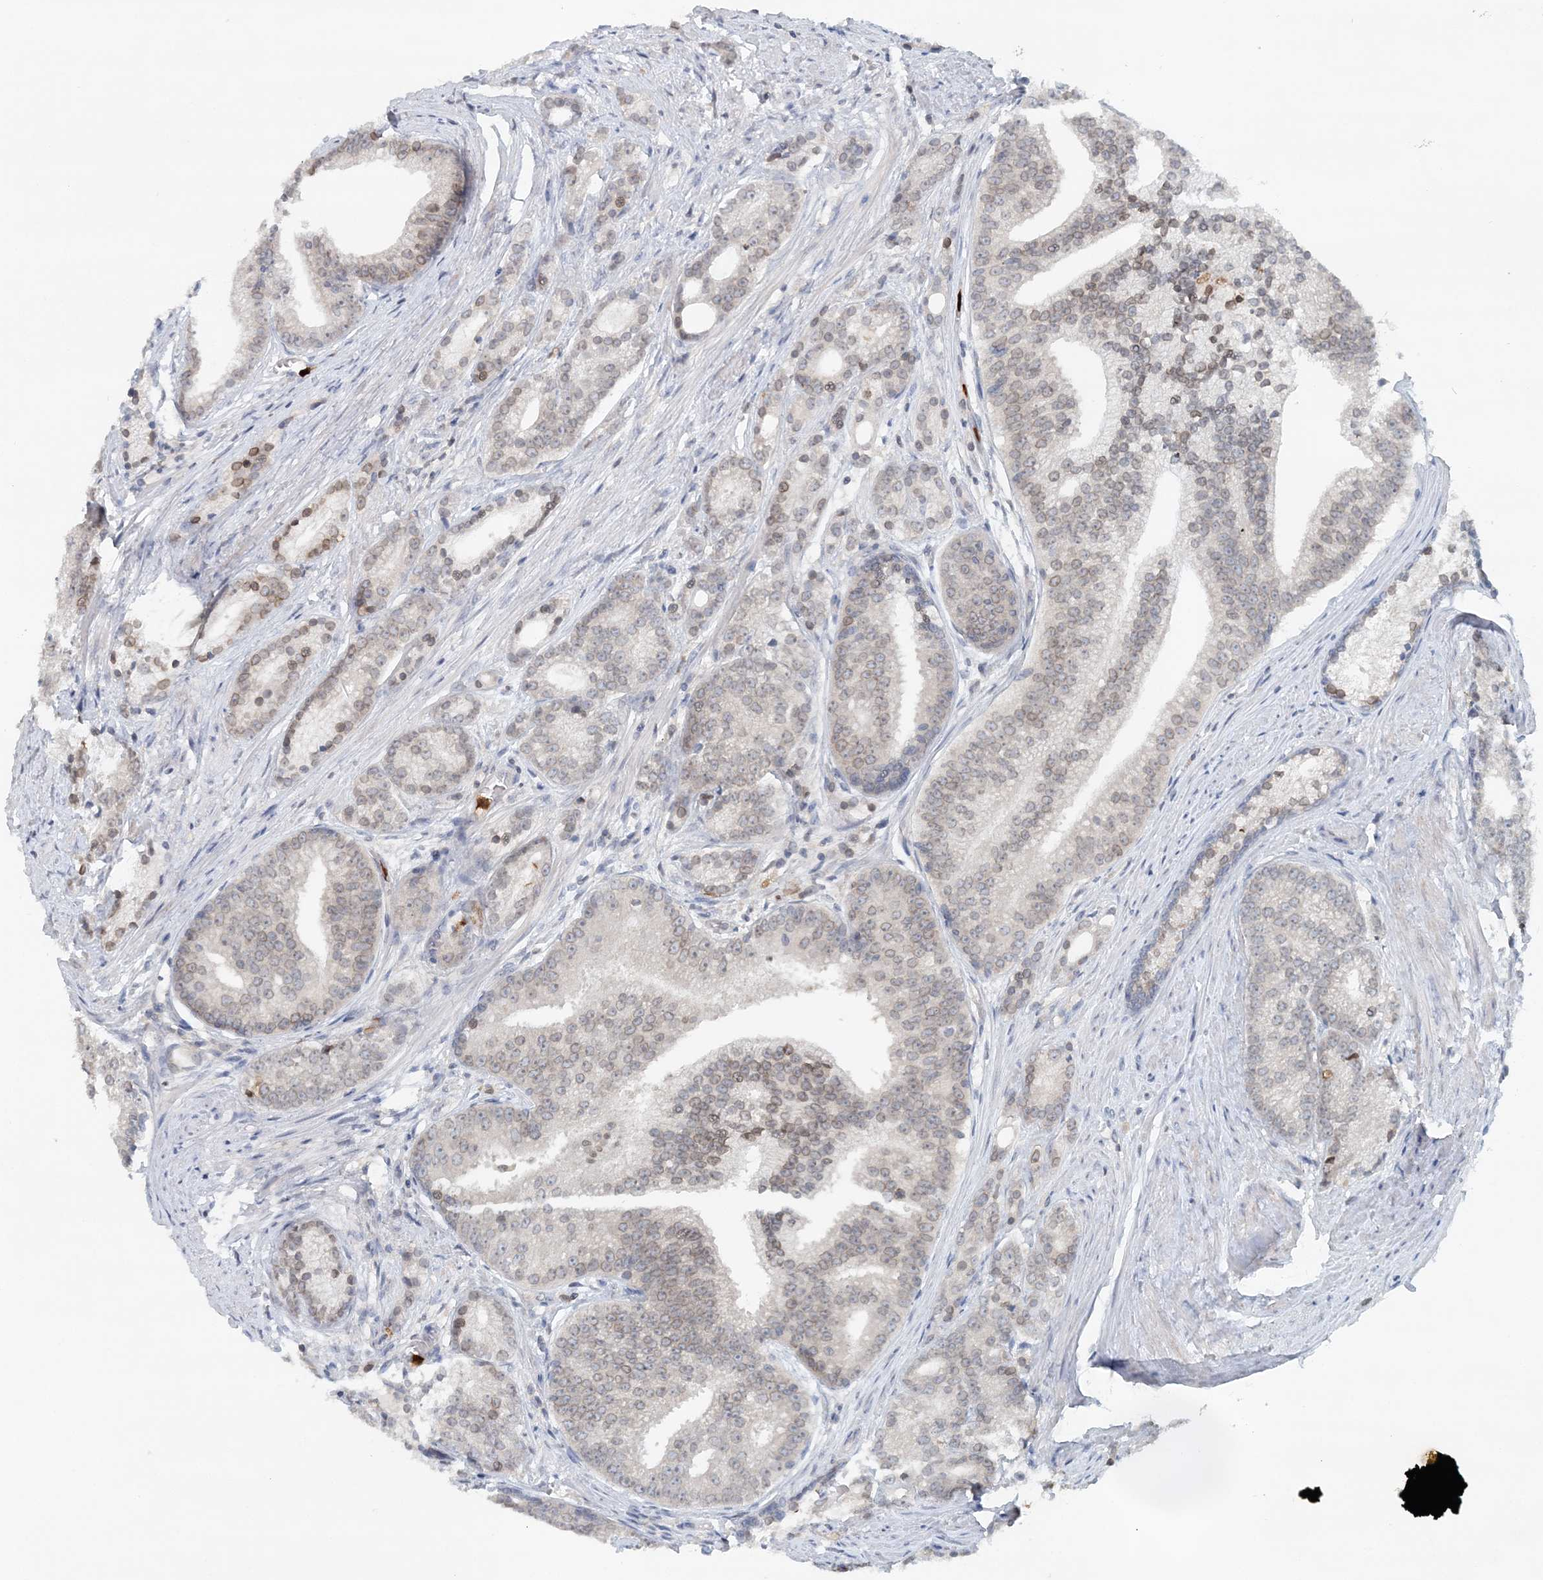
{"staining": {"intensity": "weak", "quantity": "25%-75%", "location": "cytoplasmic/membranous,nuclear"}, "tissue": "prostate cancer", "cell_type": "Tumor cells", "image_type": "cancer", "snomed": [{"axis": "morphology", "description": "Adenocarcinoma, Low grade"}, {"axis": "topography", "description": "Prostate"}], "caption": "This is a histology image of immunohistochemistry staining of prostate cancer (adenocarcinoma (low-grade)), which shows weak staining in the cytoplasmic/membranous and nuclear of tumor cells.", "gene": "NUP54", "patient": {"sex": "male", "age": 71}}